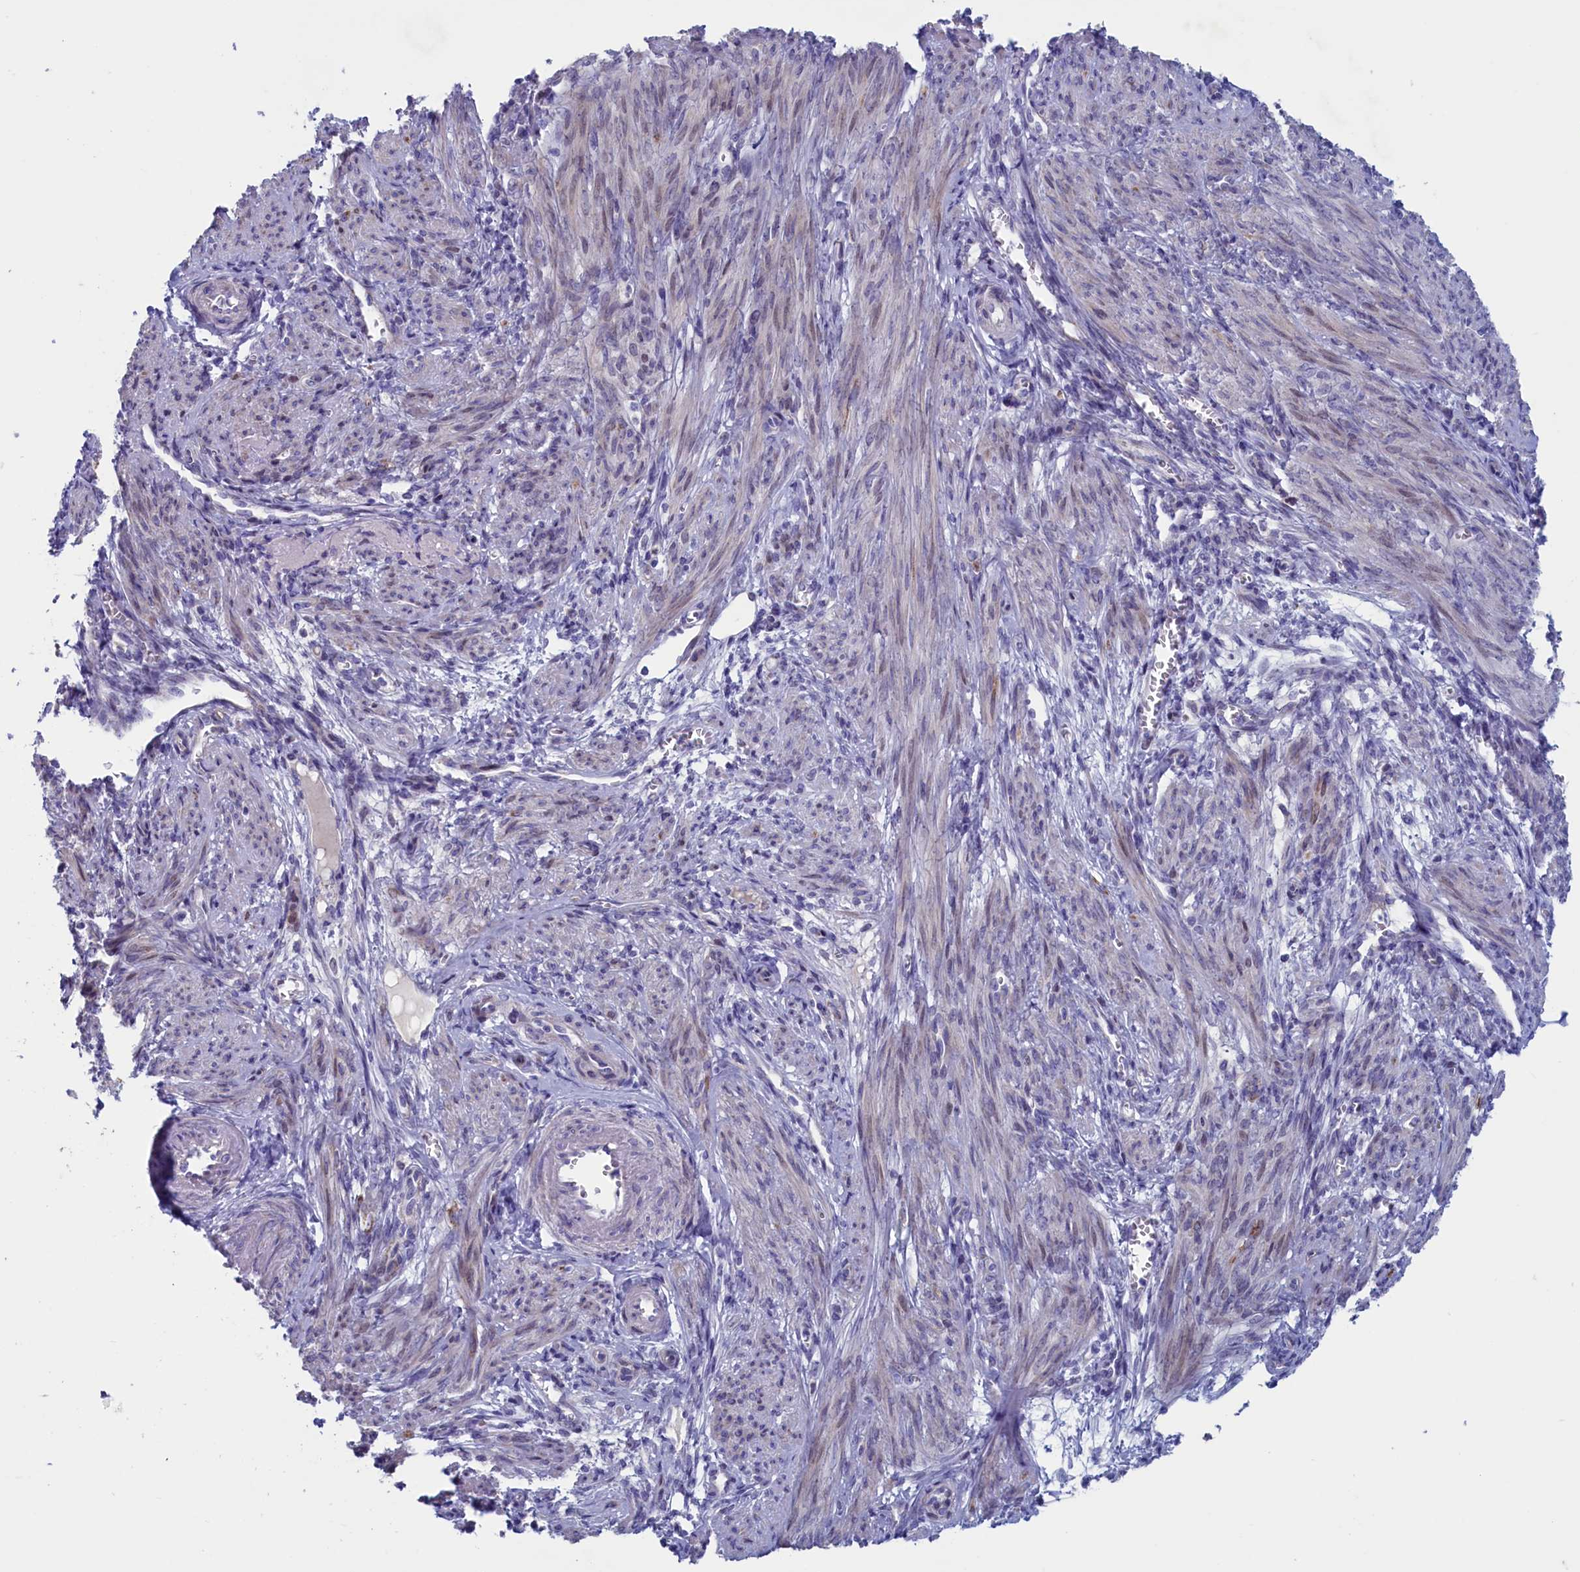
{"staining": {"intensity": "negative", "quantity": "none", "location": "none"}, "tissue": "smooth muscle", "cell_type": "Smooth muscle cells", "image_type": "normal", "snomed": [{"axis": "morphology", "description": "Normal tissue, NOS"}, {"axis": "topography", "description": "Smooth muscle"}], "caption": "The immunohistochemistry (IHC) photomicrograph has no significant staining in smooth muscle cells of smooth muscle. (DAB (3,3'-diaminobenzidine) immunohistochemistry, high magnification).", "gene": "NIBAN3", "patient": {"sex": "female", "age": 39}}